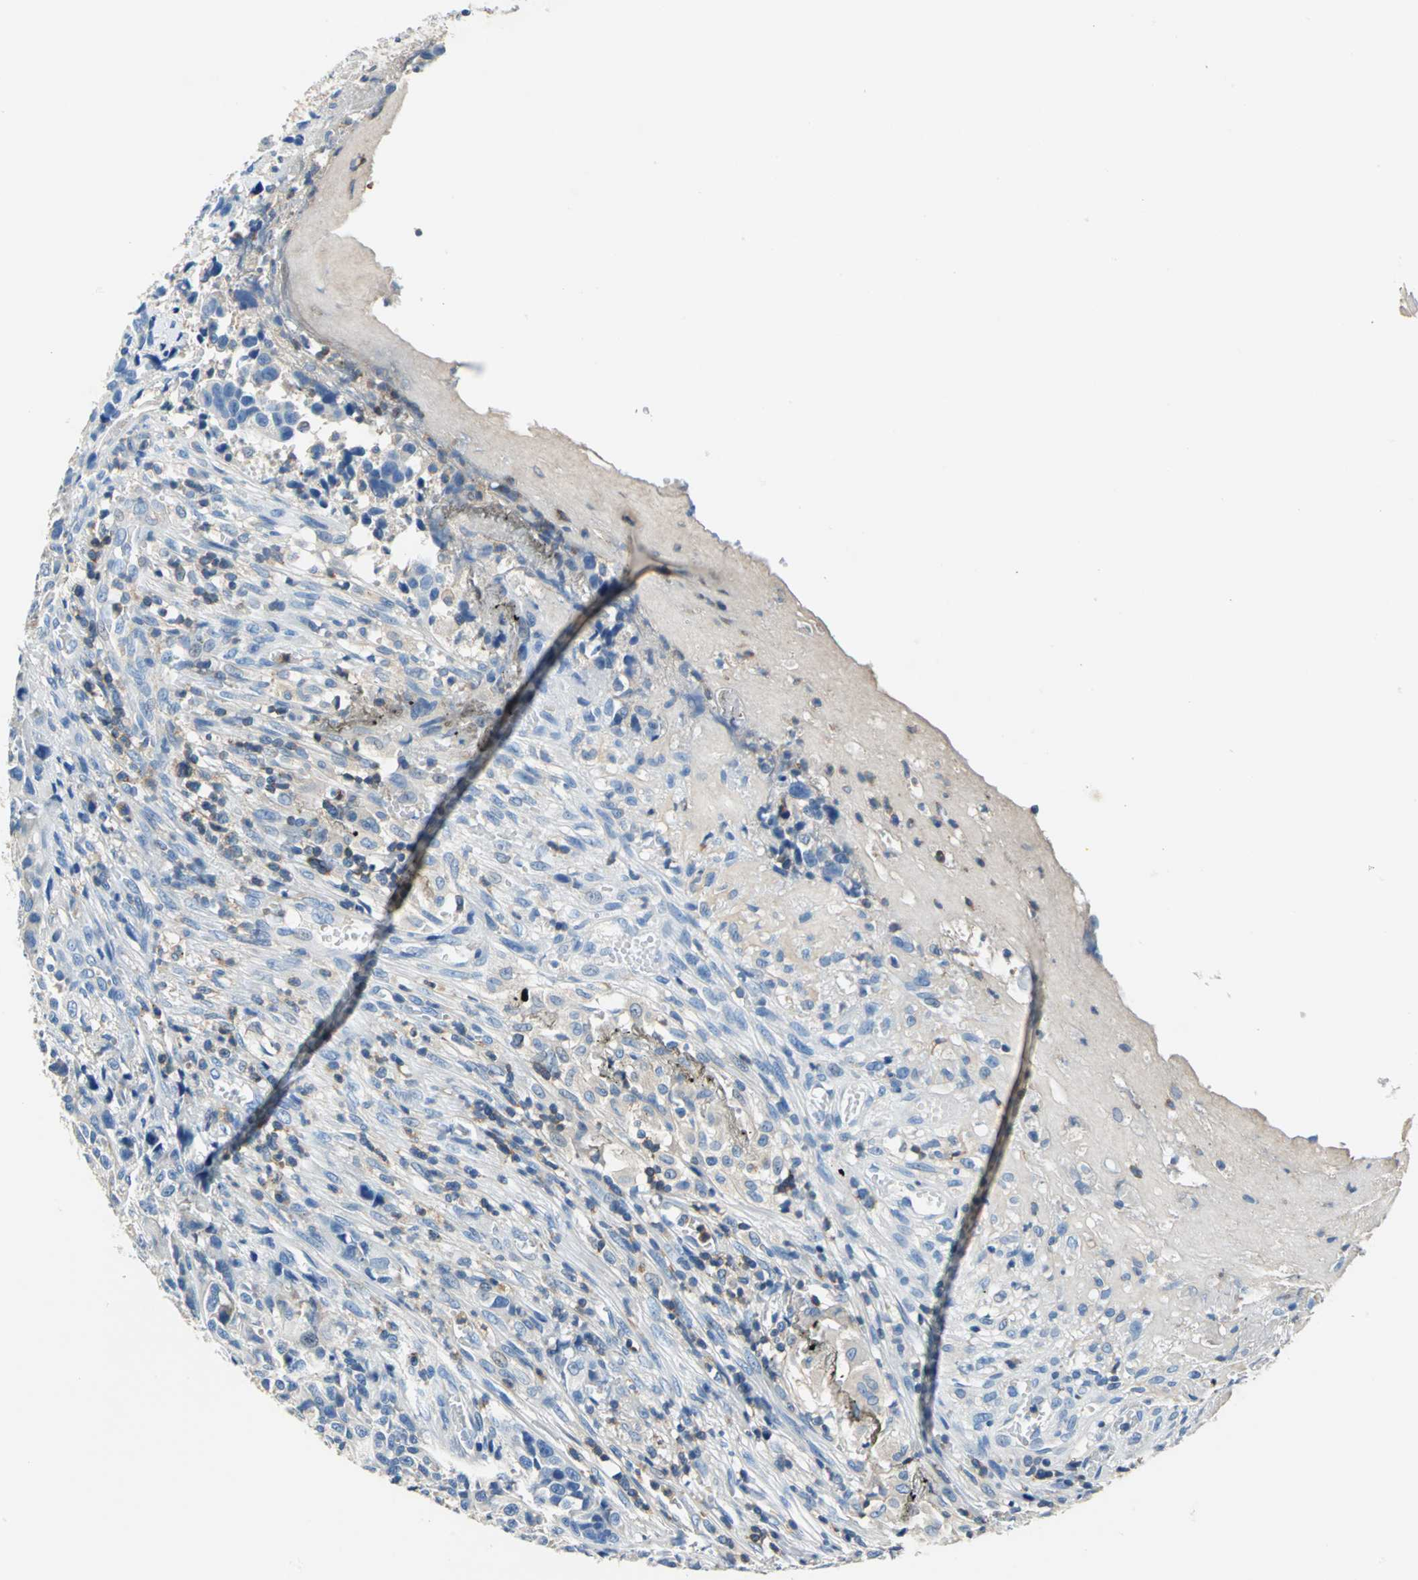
{"staining": {"intensity": "negative", "quantity": "none", "location": "none"}, "tissue": "urothelial cancer", "cell_type": "Tumor cells", "image_type": "cancer", "snomed": [{"axis": "morphology", "description": "Urothelial carcinoma, High grade"}, {"axis": "topography", "description": "Urinary bladder"}], "caption": "Urothelial carcinoma (high-grade) was stained to show a protein in brown. There is no significant positivity in tumor cells. Nuclei are stained in blue.", "gene": "SEPTIN6", "patient": {"sex": "female", "age": 81}}